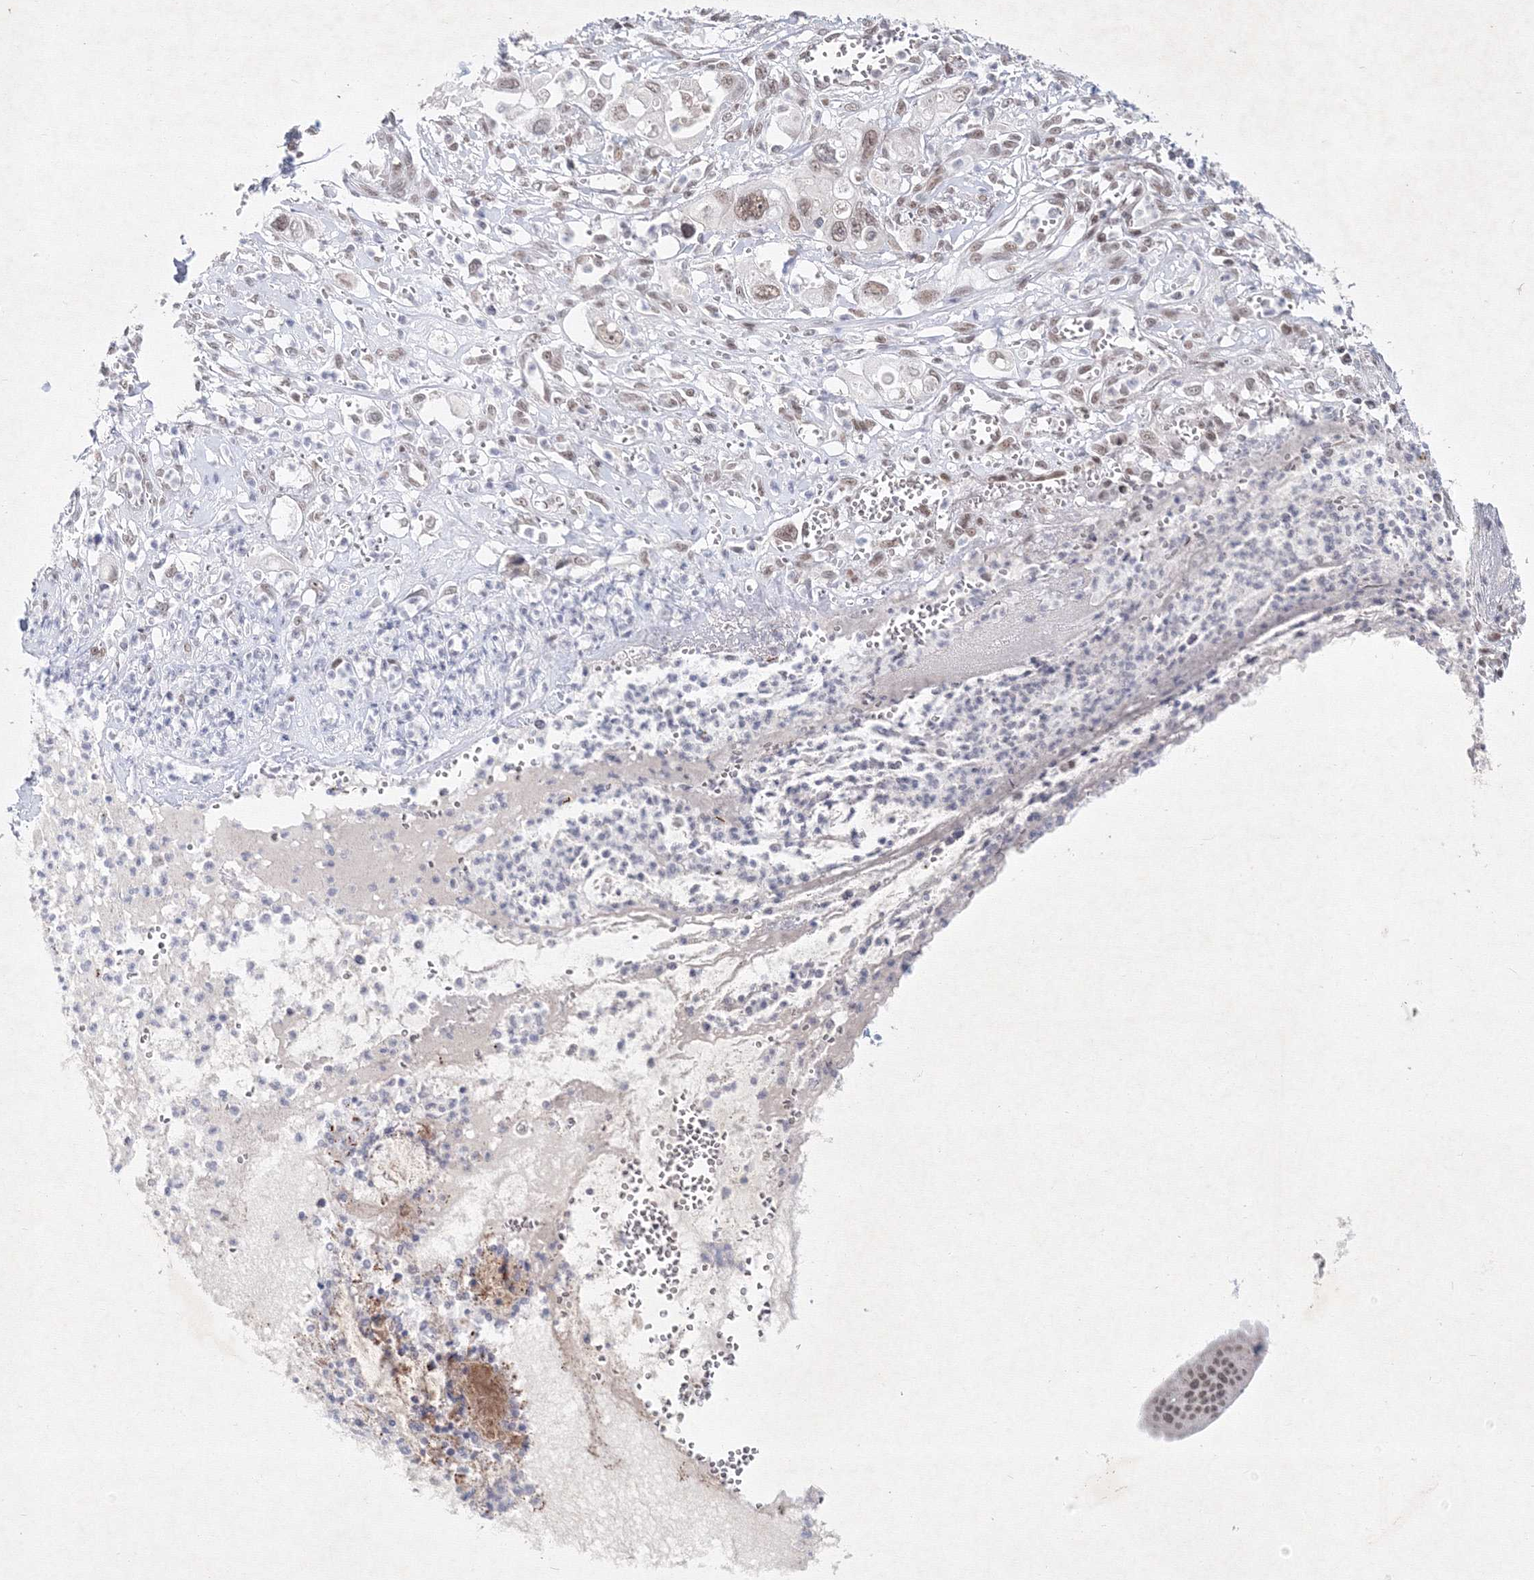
{"staining": {"intensity": "weak", "quantity": "25%-75%", "location": "nuclear"}, "tissue": "pancreatic cancer", "cell_type": "Tumor cells", "image_type": "cancer", "snomed": [{"axis": "morphology", "description": "Adenocarcinoma, NOS"}, {"axis": "topography", "description": "Pancreas"}], "caption": "Immunohistochemistry (DAB (3,3'-diaminobenzidine)) staining of human pancreatic adenocarcinoma reveals weak nuclear protein staining in approximately 25%-75% of tumor cells.", "gene": "SF3B6", "patient": {"sex": "male", "age": 68}}